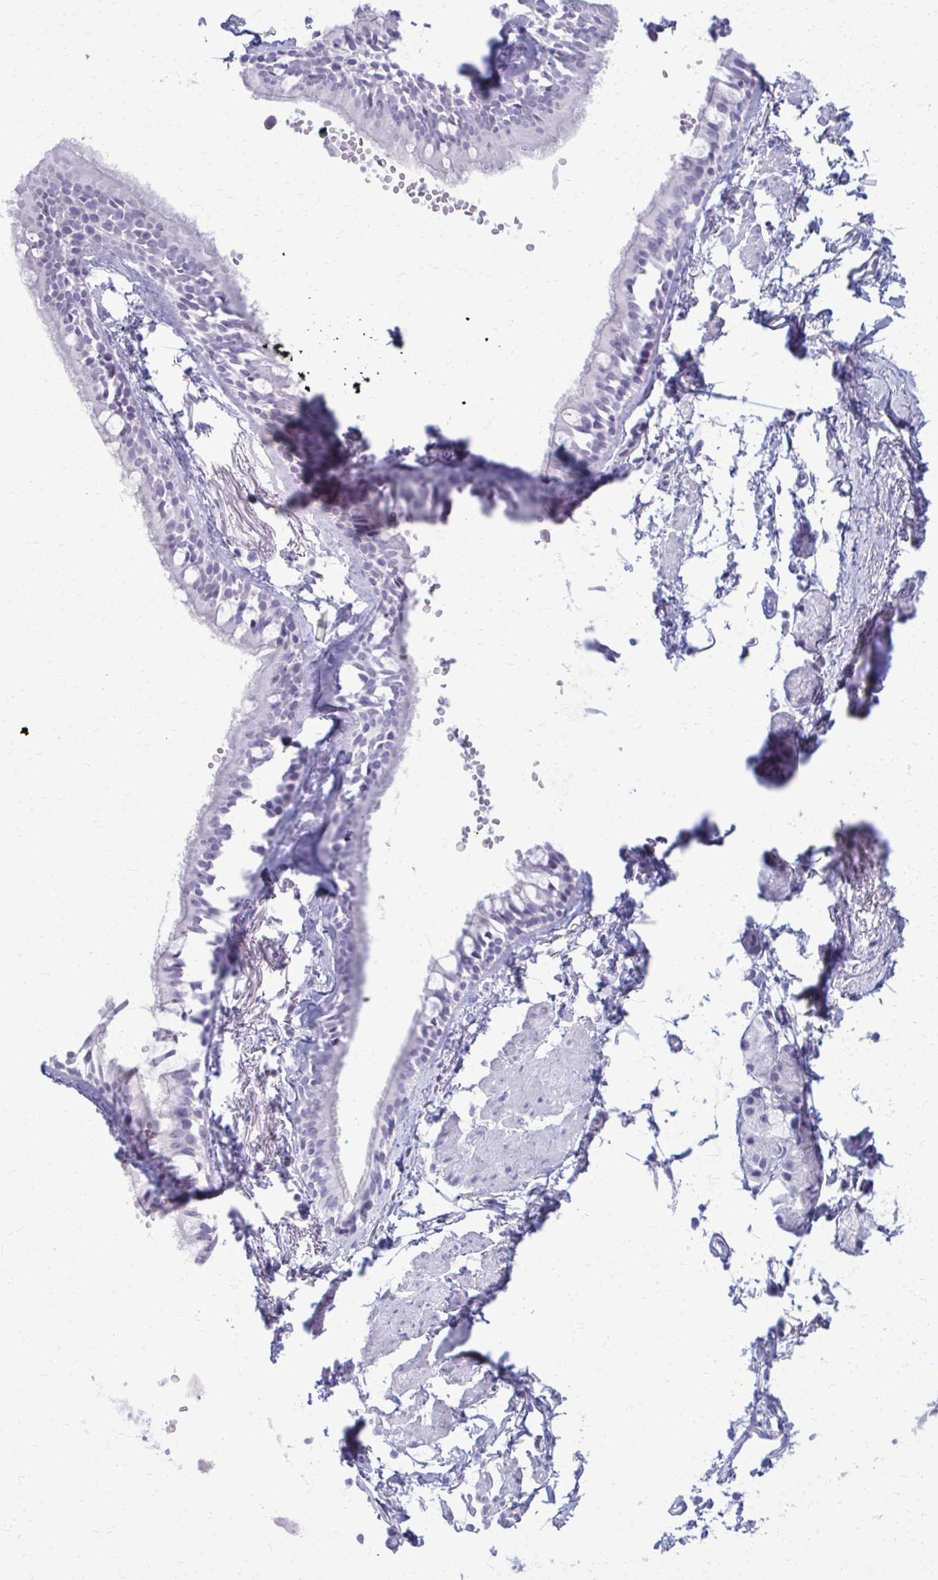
{"staining": {"intensity": "negative", "quantity": "none", "location": "none"}, "tissue": "bronchus", "cell_type": "Respiratory epithelial cells", "image_type": "normal", "snomed": [{"axis": "morphology", "description": "Normal tissue, NOS"}, {"axis": "topography", "description": "Cartilage tissue"}, {"axis": "topography", "description": "Bronchus"}, {"axis": "topography", "description": "Peripheral nerve tissue"}], "caption": "This histopathology image is of unremarkable bronchus stained with immunohistochemistry (IHC) to label a protein in brown with the nuclei are counter-stained blue. There is no staining in respiratory epithelial cells.", "gene": "ACSM2A", "patient": {"sex": "female", "age": 59}}